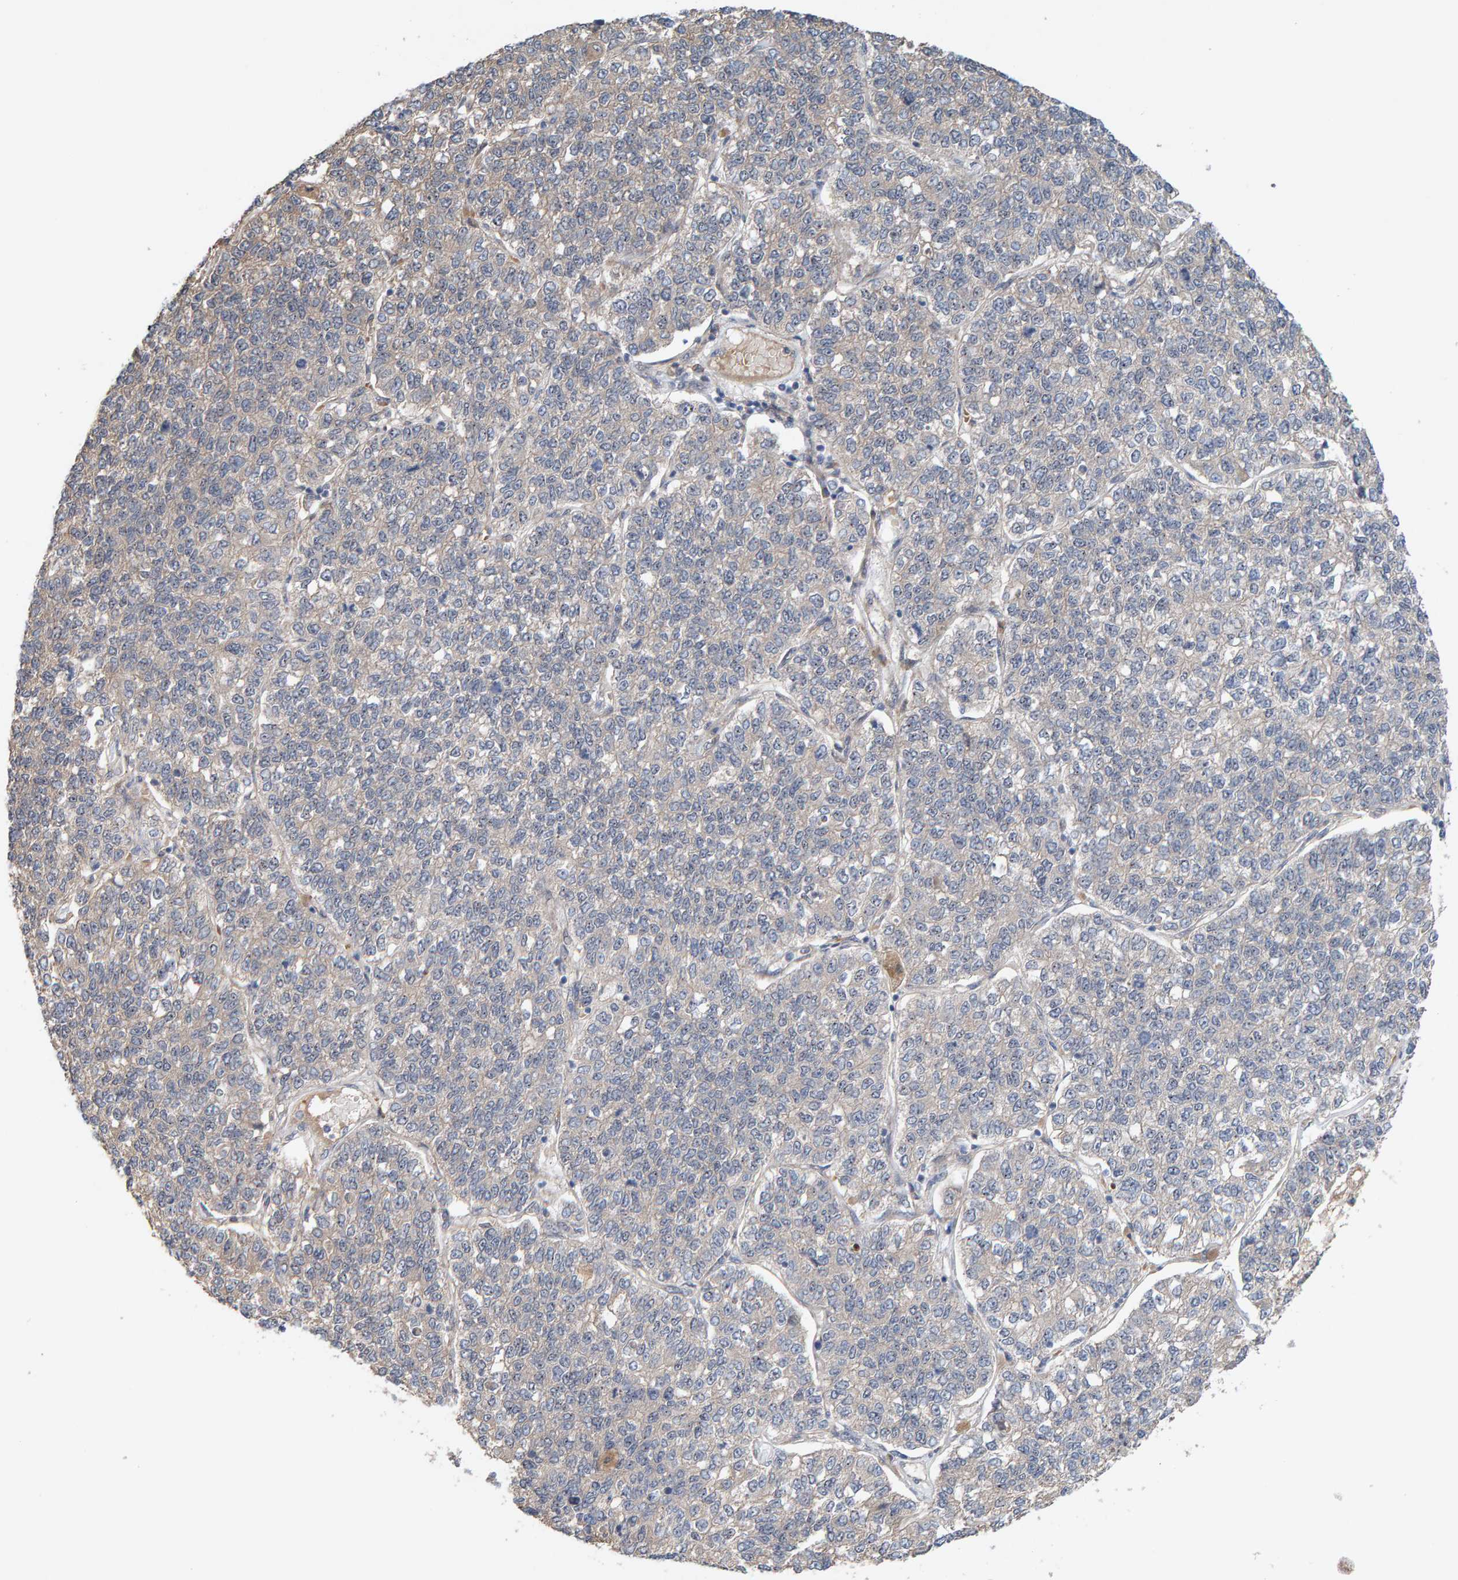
{"staining": {"intensity": "negative", "quantity": "none", "location": "none"}, "tissue": "lung cancer", "cell_type": "Tumor cells", "image_type": "cancer", "snomed": [{"axis": "morphology", "description": "Adenocarcinoma, NOS"}, {"axis": "topography", "description": "Lung"}], "caption": "The IHC photomicrograph has no significant staining in tumor cells of lung cancer tissue.", "gene": "LRSAM1", "patient": {"sex": "male", "age": 49}}